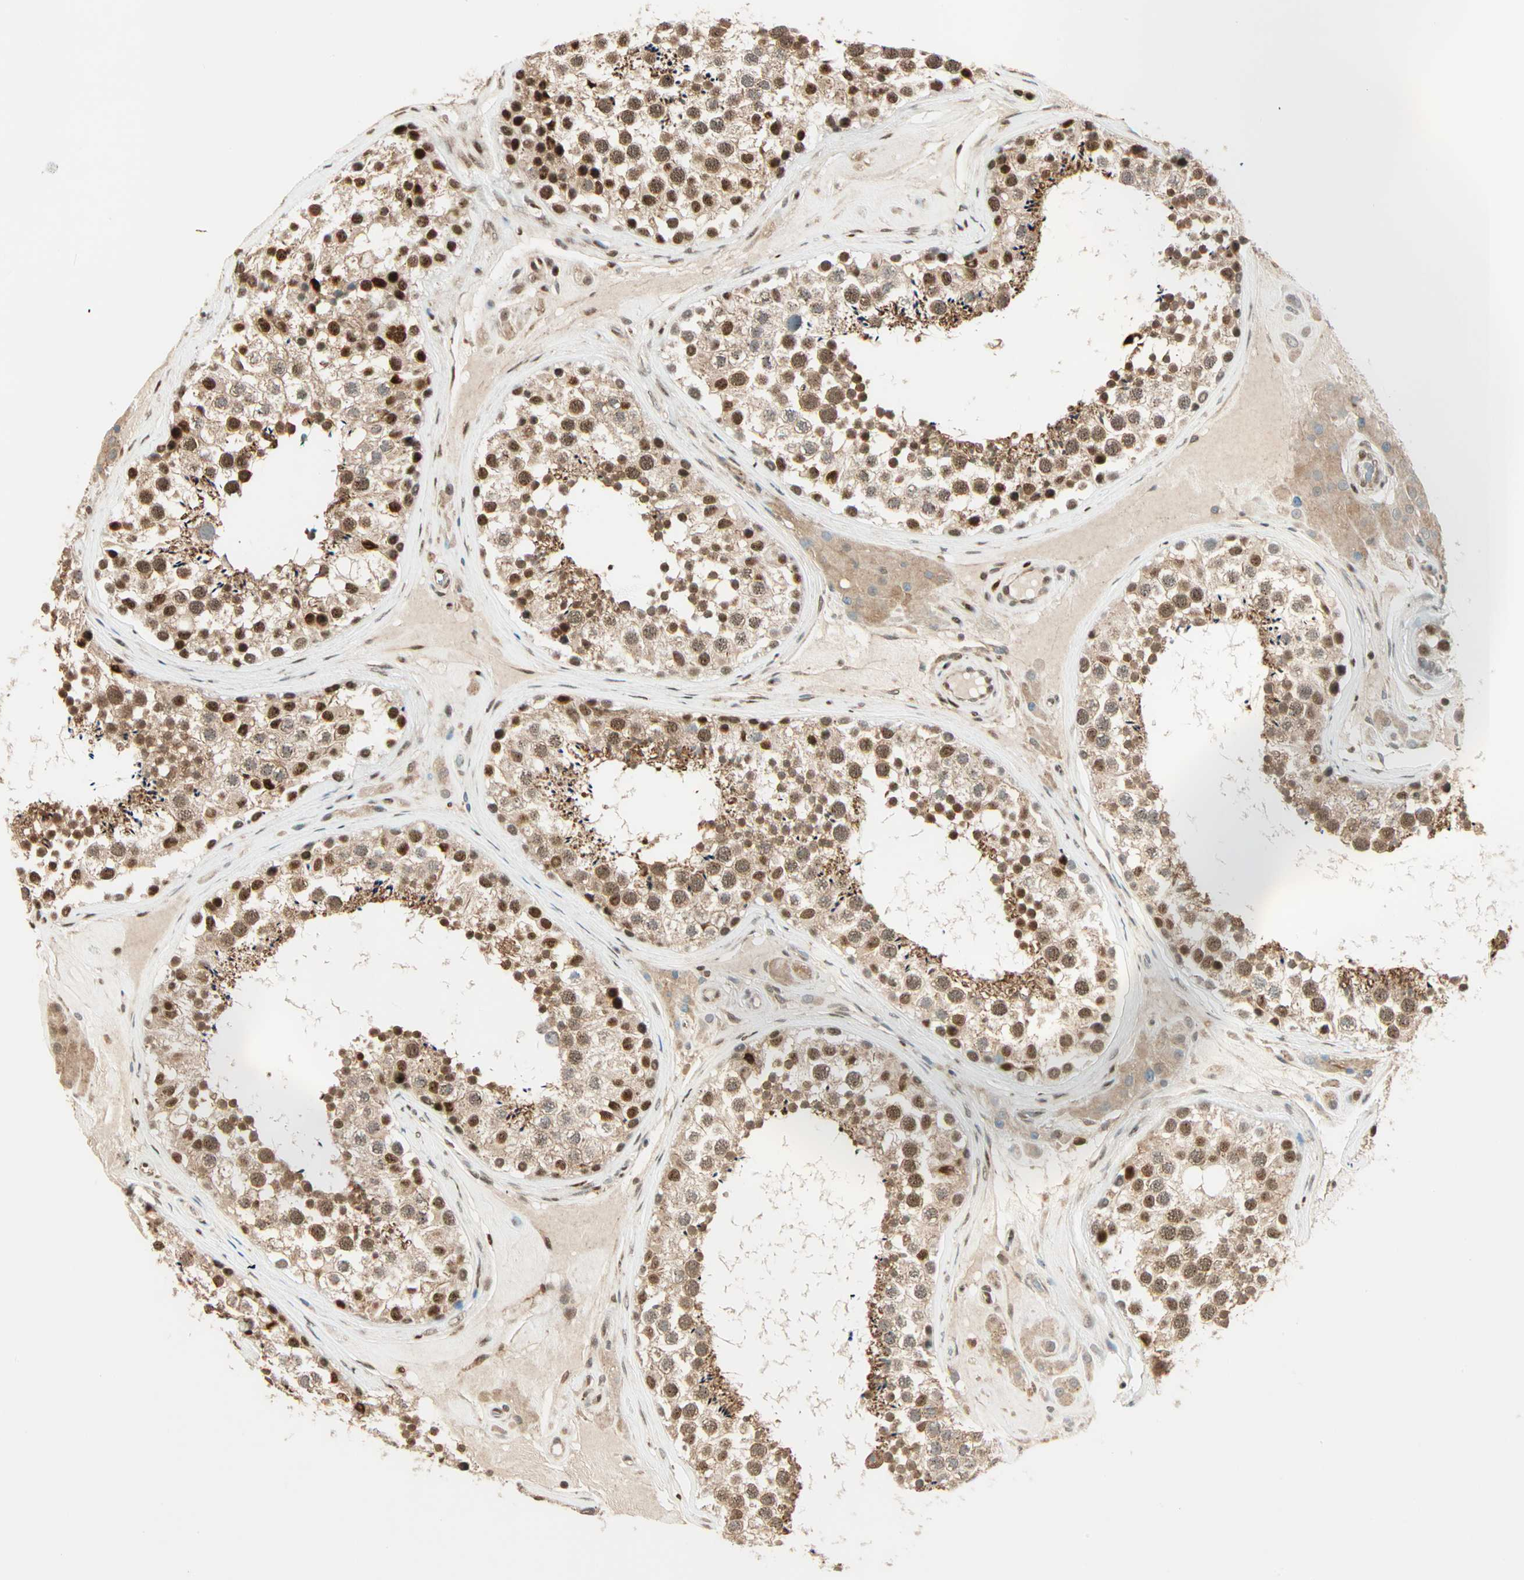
{"staining": {"intensity": "moderate", "quantity": ">75%", "location": "cytoplasmic/membranous,nuclear"}, "tissue": "testis", "cell_type": "Cells in seminiferous ducts", "image_type": "normal", "snomed": [{"axis": "morphology", "description": "Normal tissue, NOS"}, {"axis": "topography", "description": "Testis"}], "caption": "Protein expression by immunohistochemistry shows moderate cytoplasmic/membranous,nuclear positivity in about >75% of cells in seminiferous ducts in benign testis.", "gene": "PNPLA6", "patient": {"sex": "male", "age": 46}}